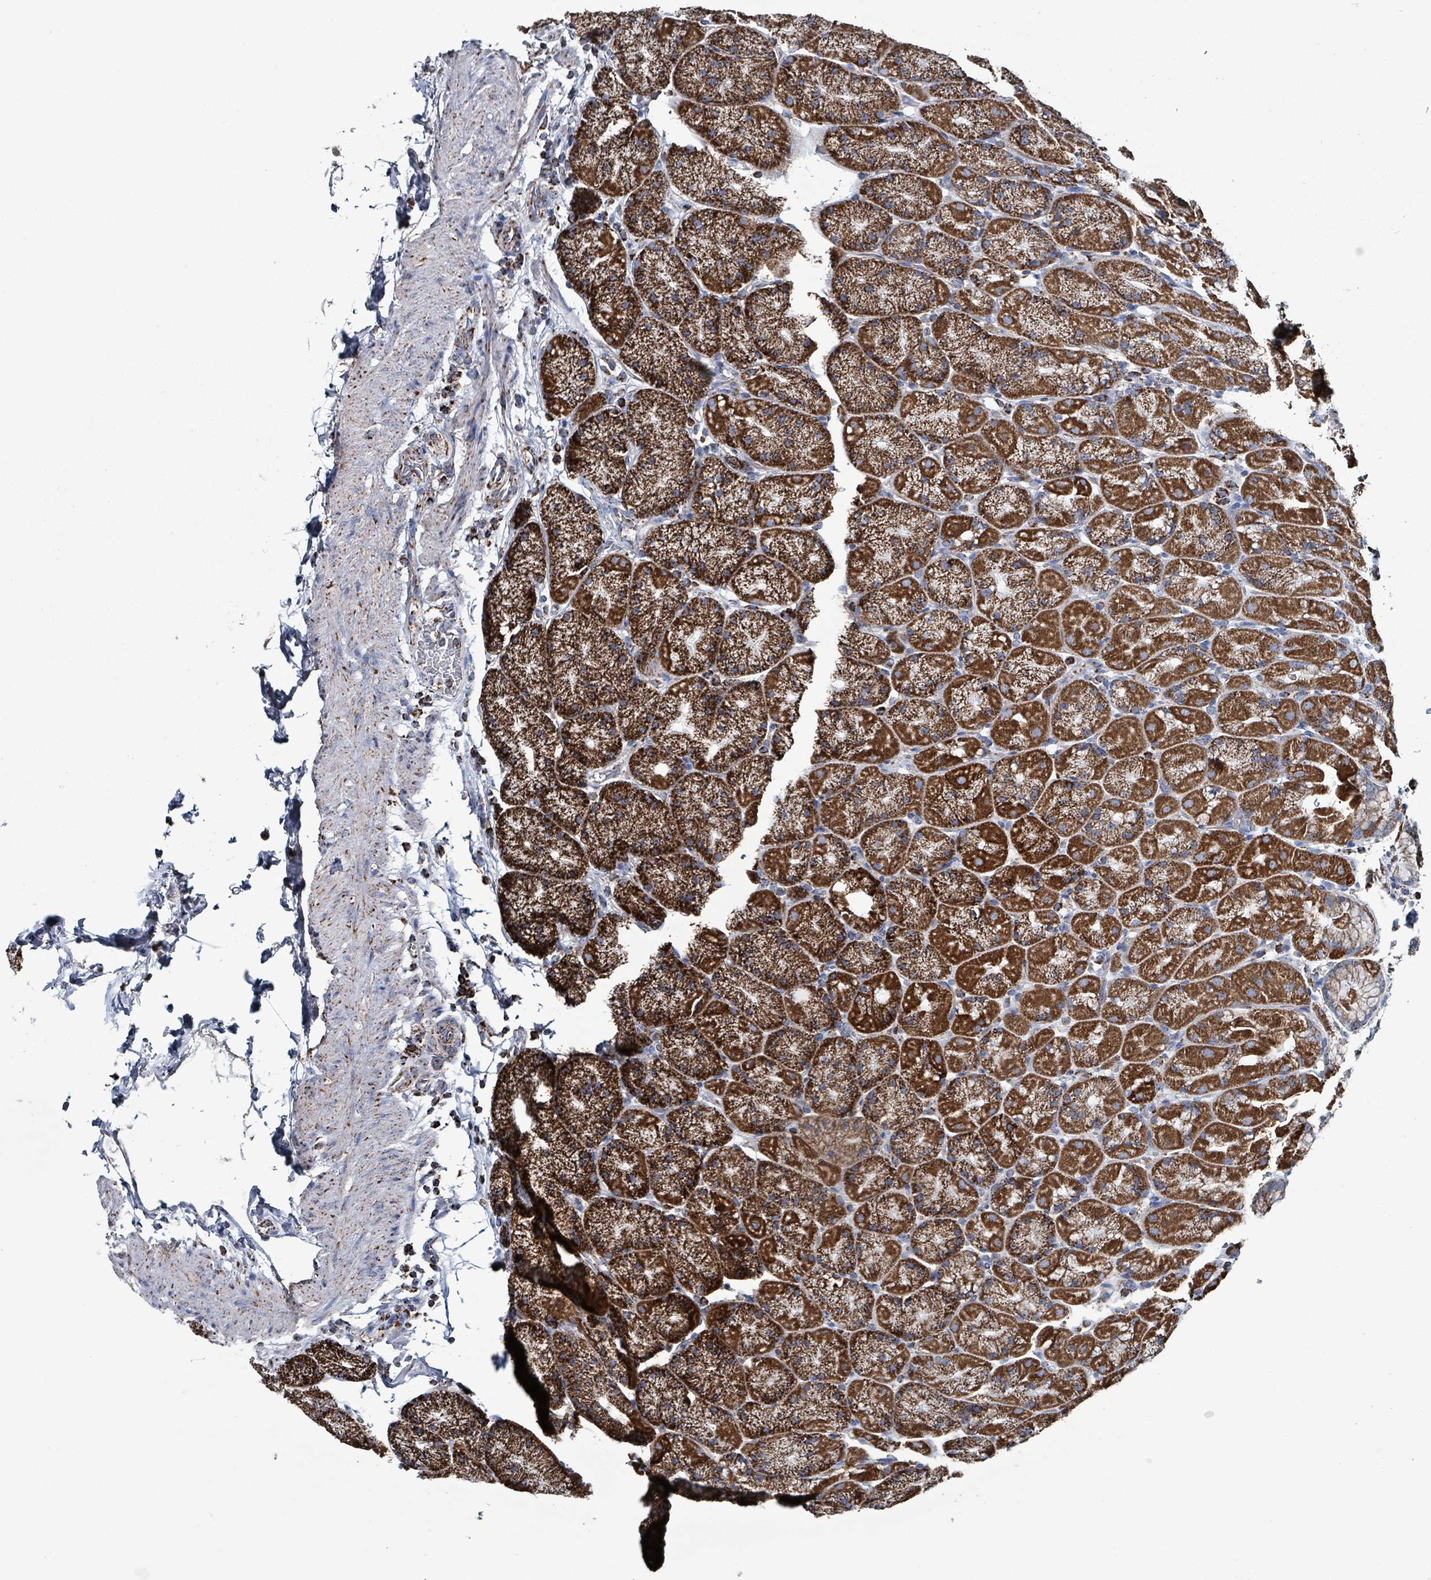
{"staining": {"intensity": "strong", "quantity": ">75%", "location": "cytoplasmic/membranous"}, "tissue": "stomach", "cell_type": "Glandular cells", "image_type": "normal", "snomed": [{"axis": "morphology", "description": "Normal tissue, NOS"}, {"axis": "topography", "description": "Stomach, upper"}, {"axis": "topography", "description": "Stomach, lower"}], "caption": "Immunohistochemistry staining of unremarkable stomach, which shows high levels of strong cytoplasmic/membranous expression in approximately >75% of glandular cells indicating strong cytoplasmic/membranous protein positivity. The staining was performed using DAB (brown) for protein detection and nuclei were counterstained in hematoxylin (blue).", "gene": "IDH3B", "patient": {"sex": "male", "age": 67}}